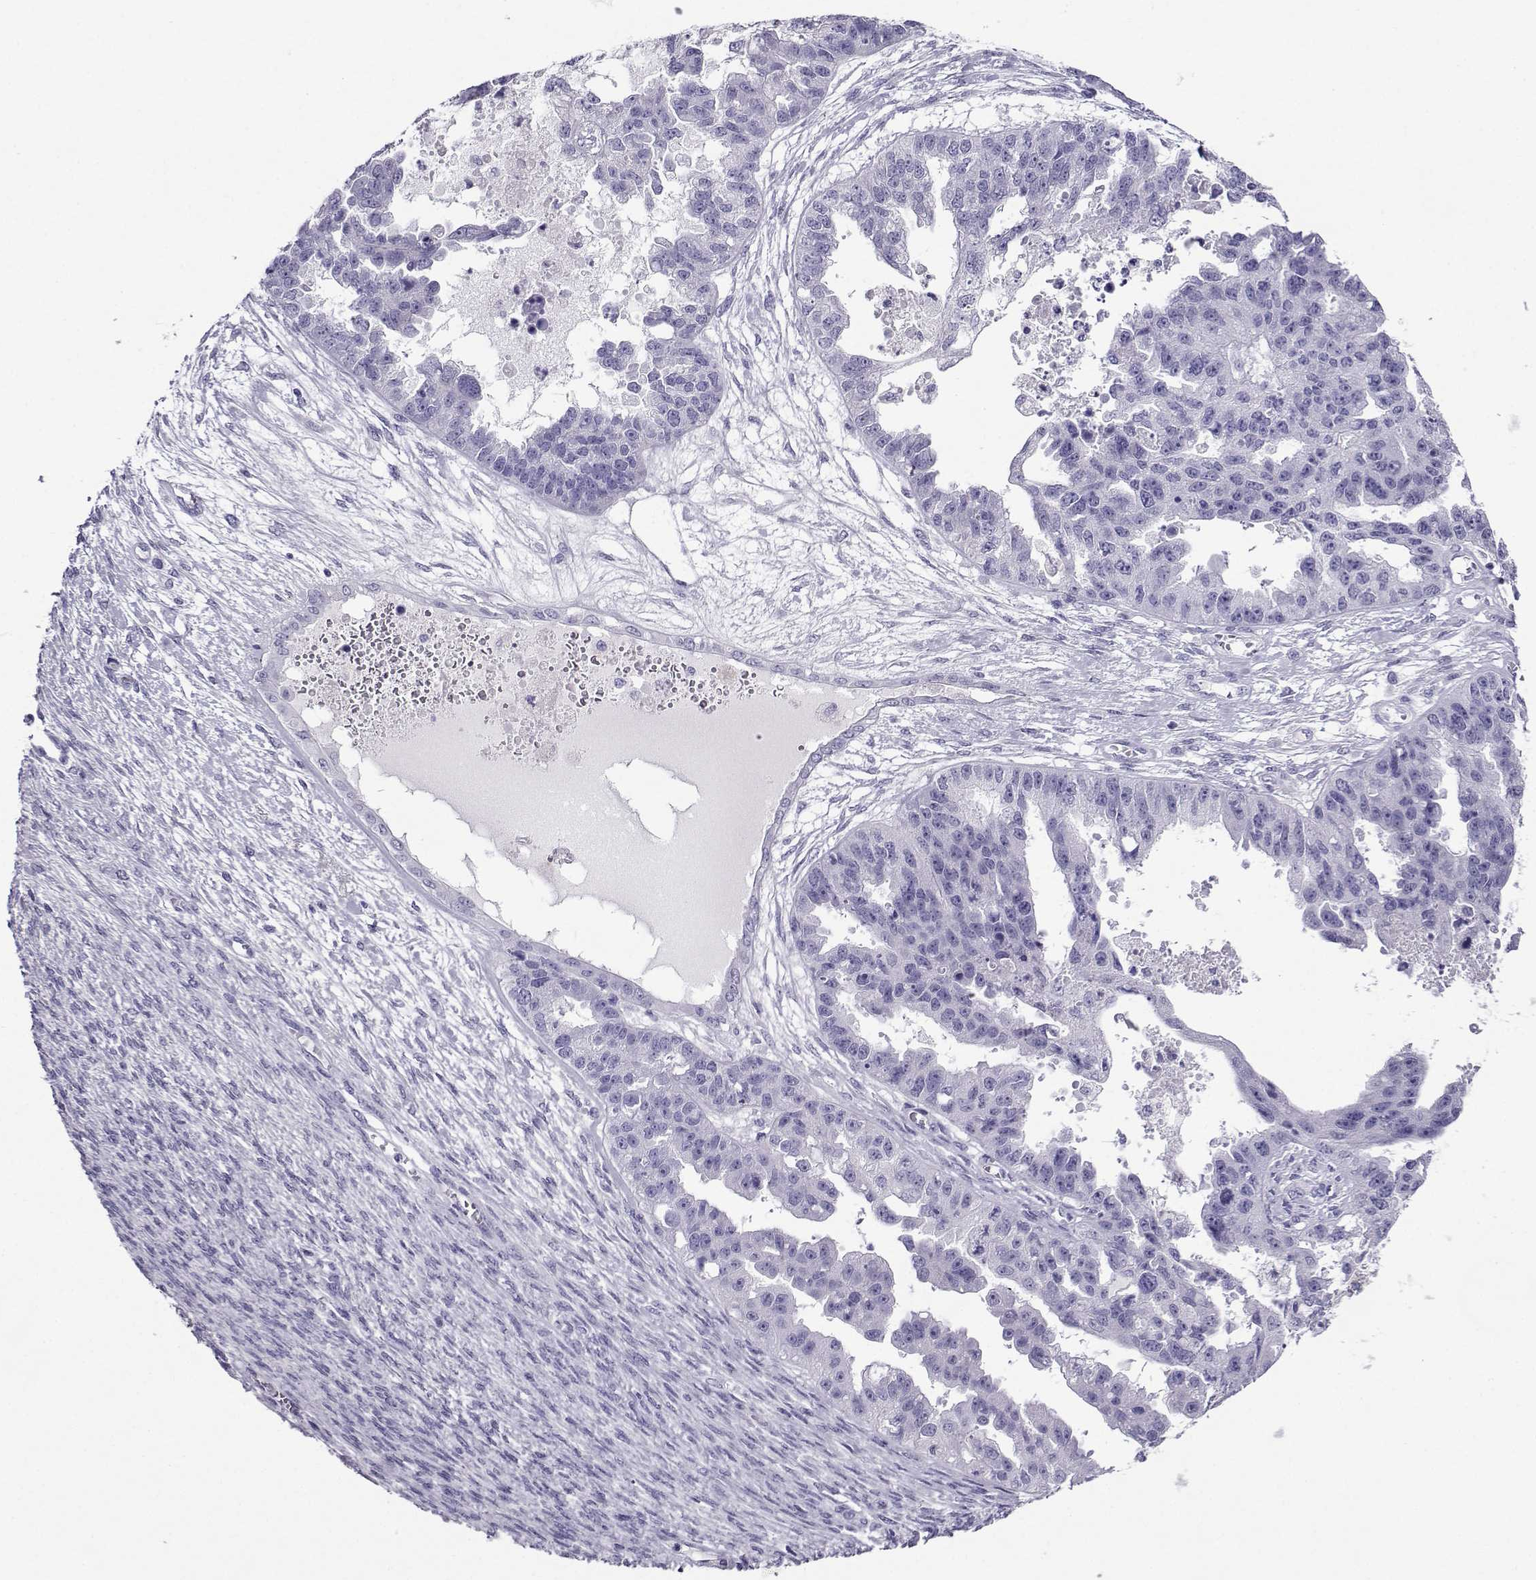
{"staining": {"intensity": "negative", "quantity": "none", "location": "none"}, "tissue": "ovarian cancer", "cell_type": "Tumor cells", "image_type": "cancer", "snomed": [{"axis": "morphology", "description": "Cystadenocarcinoma, serous, NOS"}, {"axis": "topography", "description": "Ovary"}], "caption": "A micrograph of ovarian serous cystadenocarcinoma stained for a protein reveals no brown staining in tumor cells.", "gene": "CRYBB1", "patient": {"sex": "female", "age": 58}}